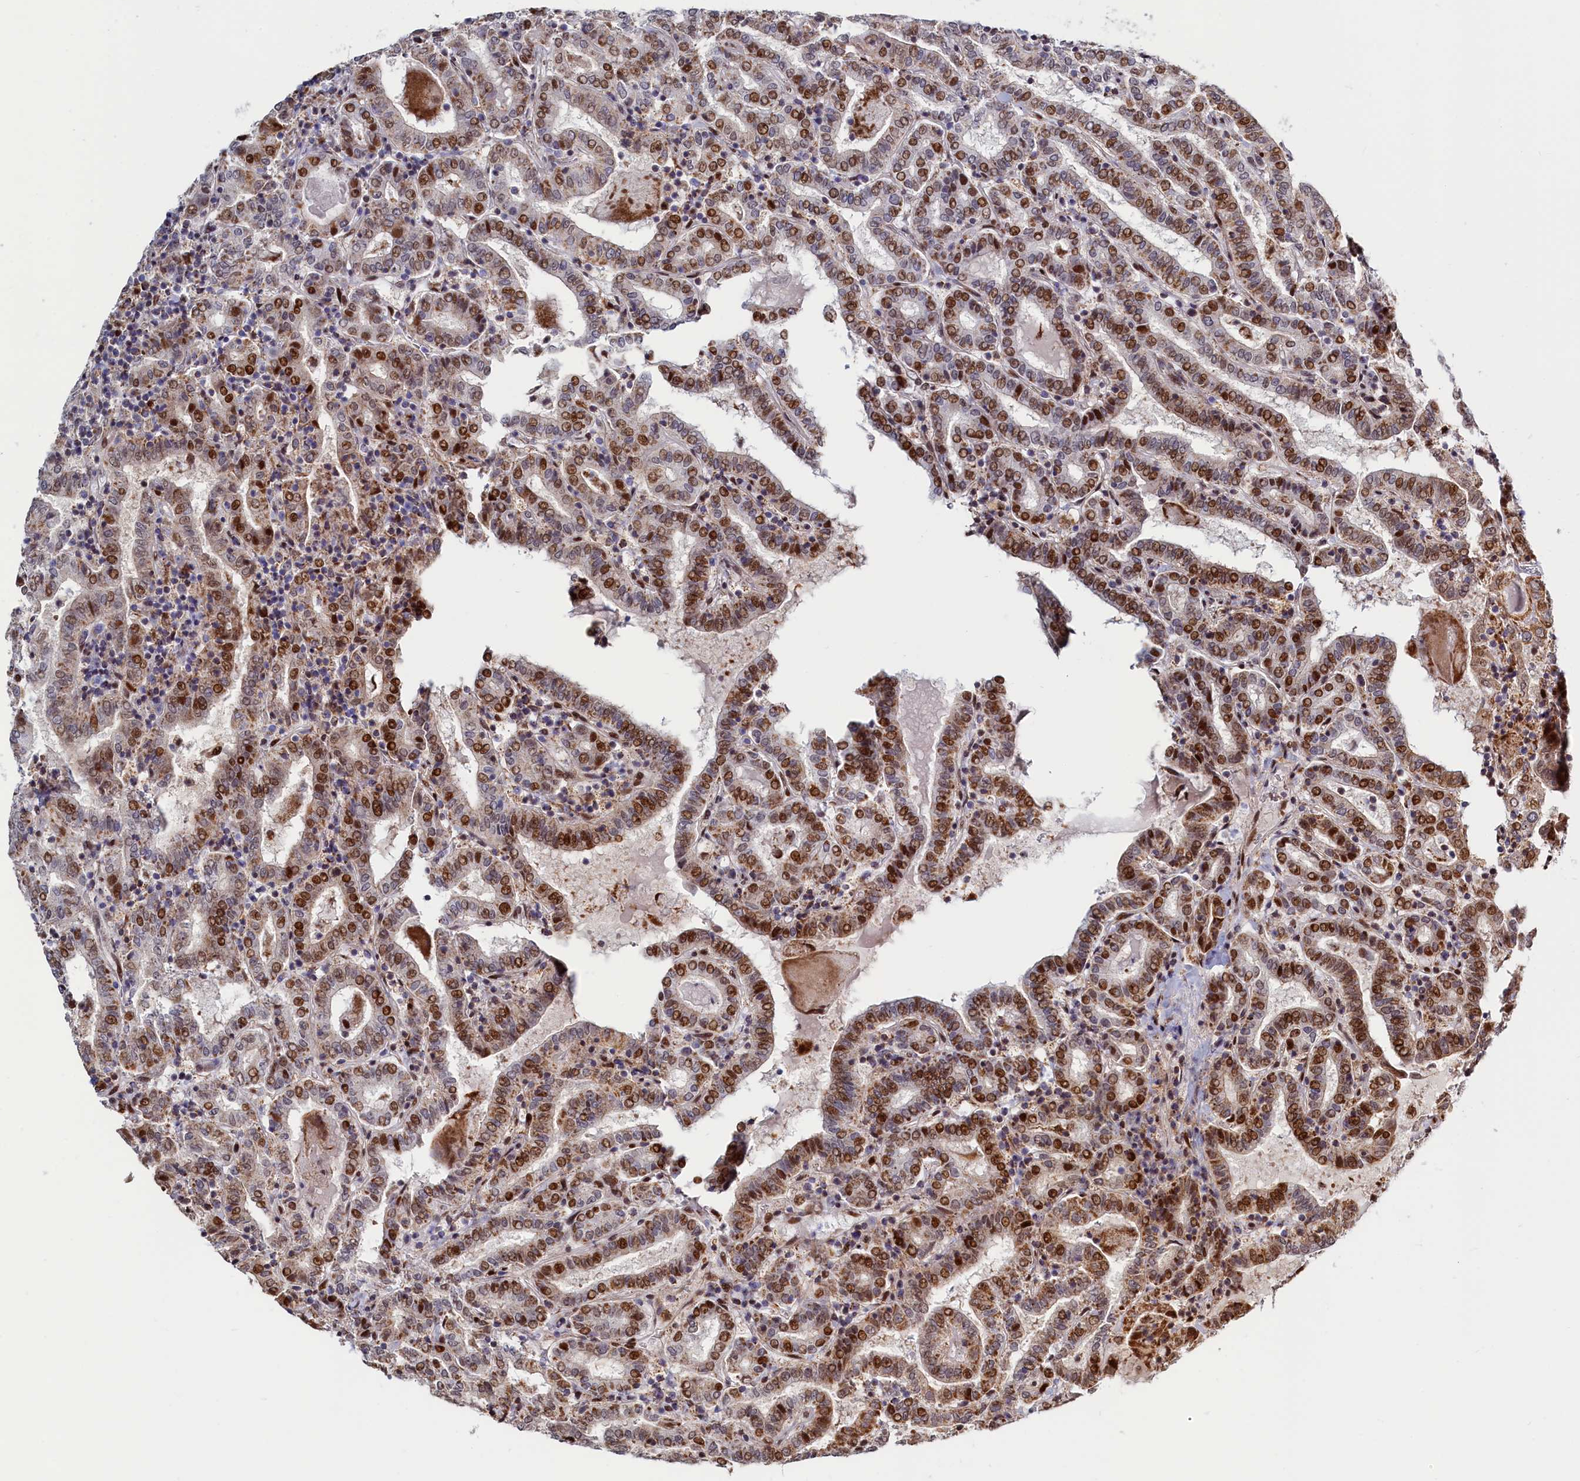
{"staining": {"intensity": "moderate", "quantity": ">75%", "location": "cytoplasmic/membranous,nuclear"}, "tissue": "thyroid cancer", "cell_type": "Tumor cells", "image_type": "cancer", "snomed": [{"axis": "morphology", "description": "Papillary adenocarcinoma, NOS"}, {"axis": "topography", "description": "Thyroid gland"}], "caption": "Papillary adenocarcinoma (thyroid) was stained to show a protein in brown. There is medium levels of moderate cytoplasmic/membranous and nuclear expression in about >75% of tumor cells.", "gene": "HDGFL3", "patient": {"sex": "female", "age": 72}}